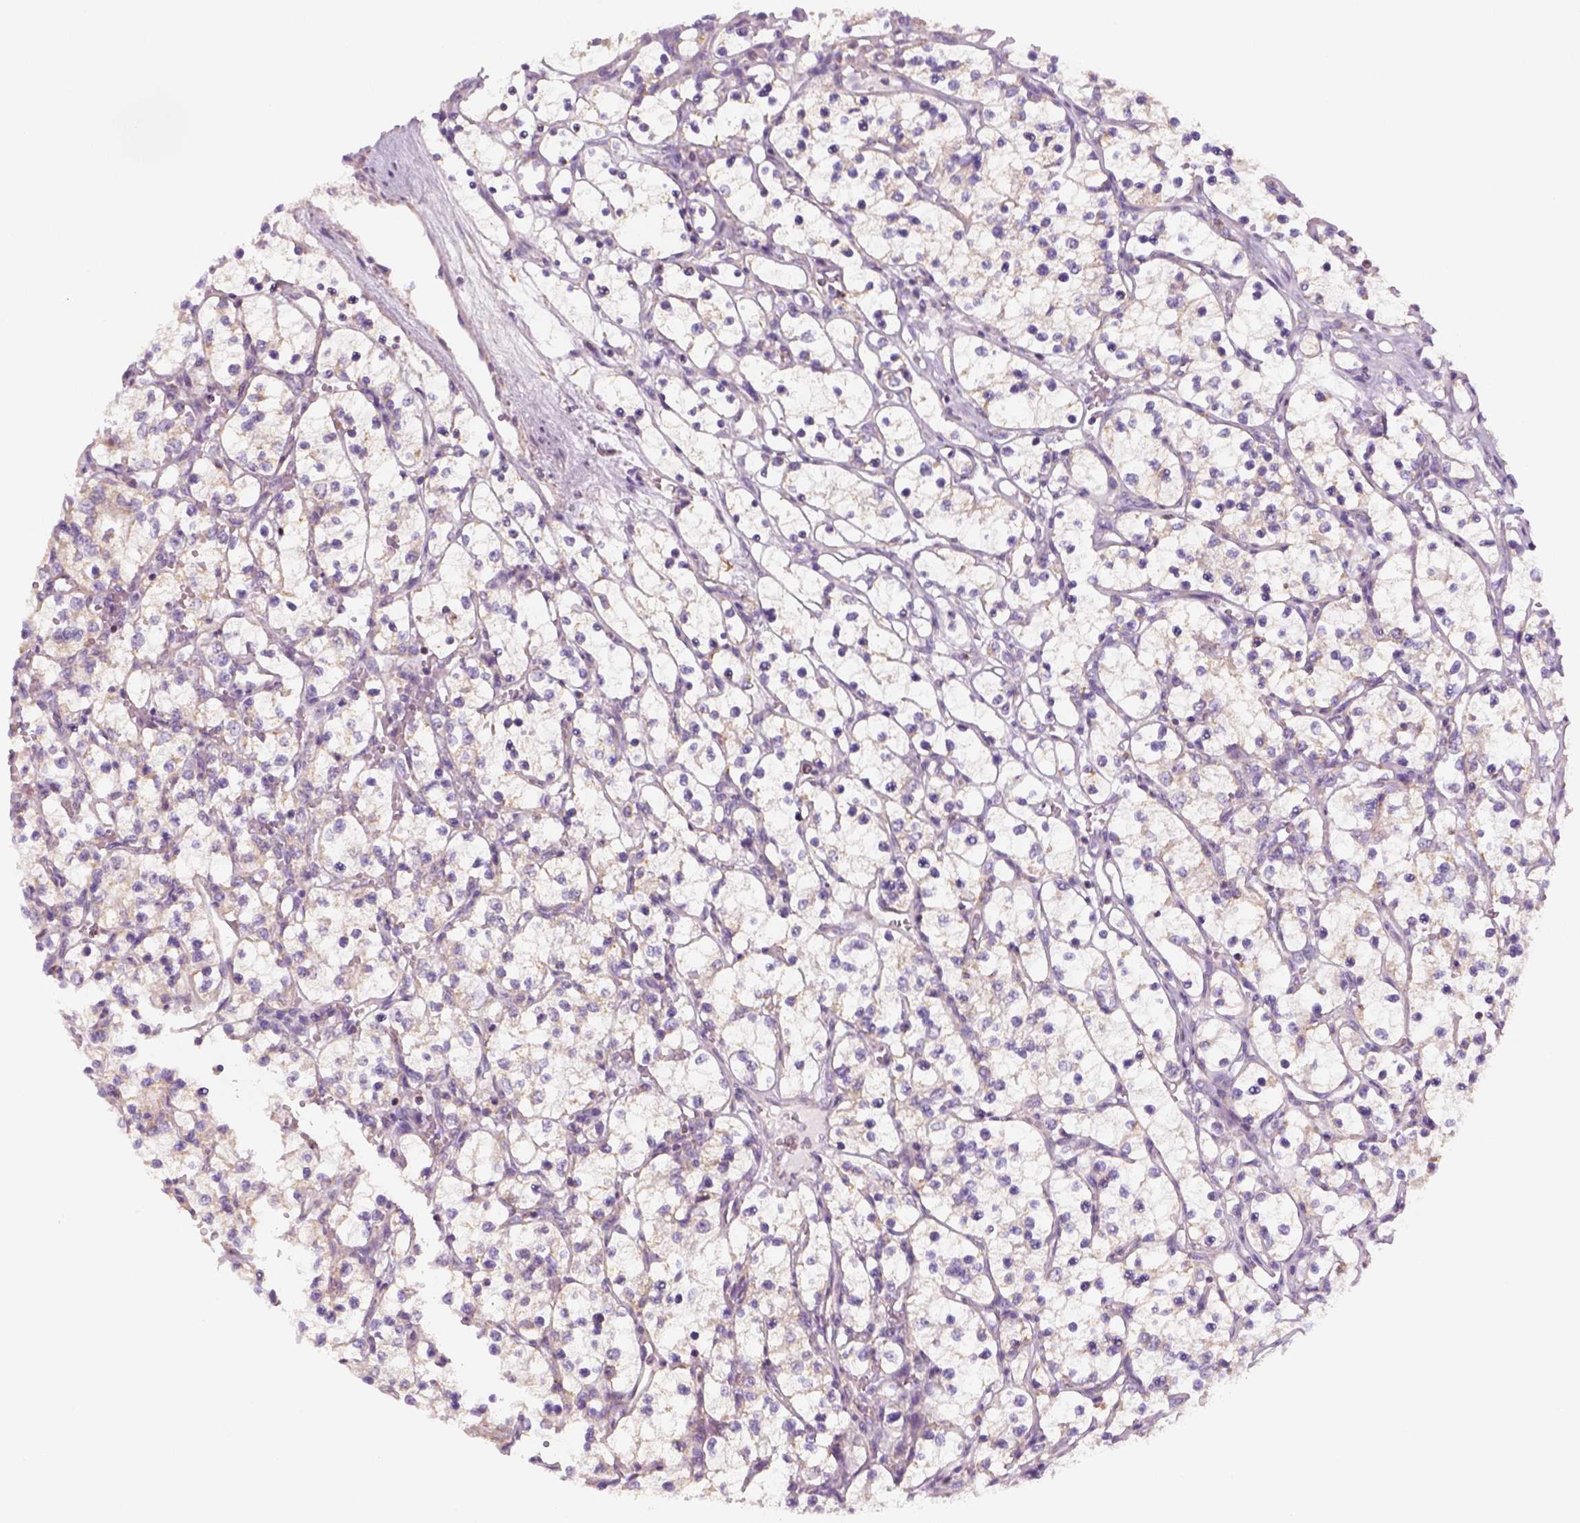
{"staining": {"intensity": "weak", "quantity": "<25%", "location": "cytoplasmic/membranous"}, "tissue": "renal cancer", "cell_type": "Tumor cells", "image_type": "cancer", "snomed": [{"axis": "morphology", "description": "Adenocarcinoma, NOS"}, {"axis": "topography", "description": "Kidney"}], "caption": "The immunohistochemistry micrograph has no significant expression in tumor cells of renal cancer (adenocarcinoma) tissue.", "gene": "AWAT2", "patient": {"sex": "female", "age": 69}}